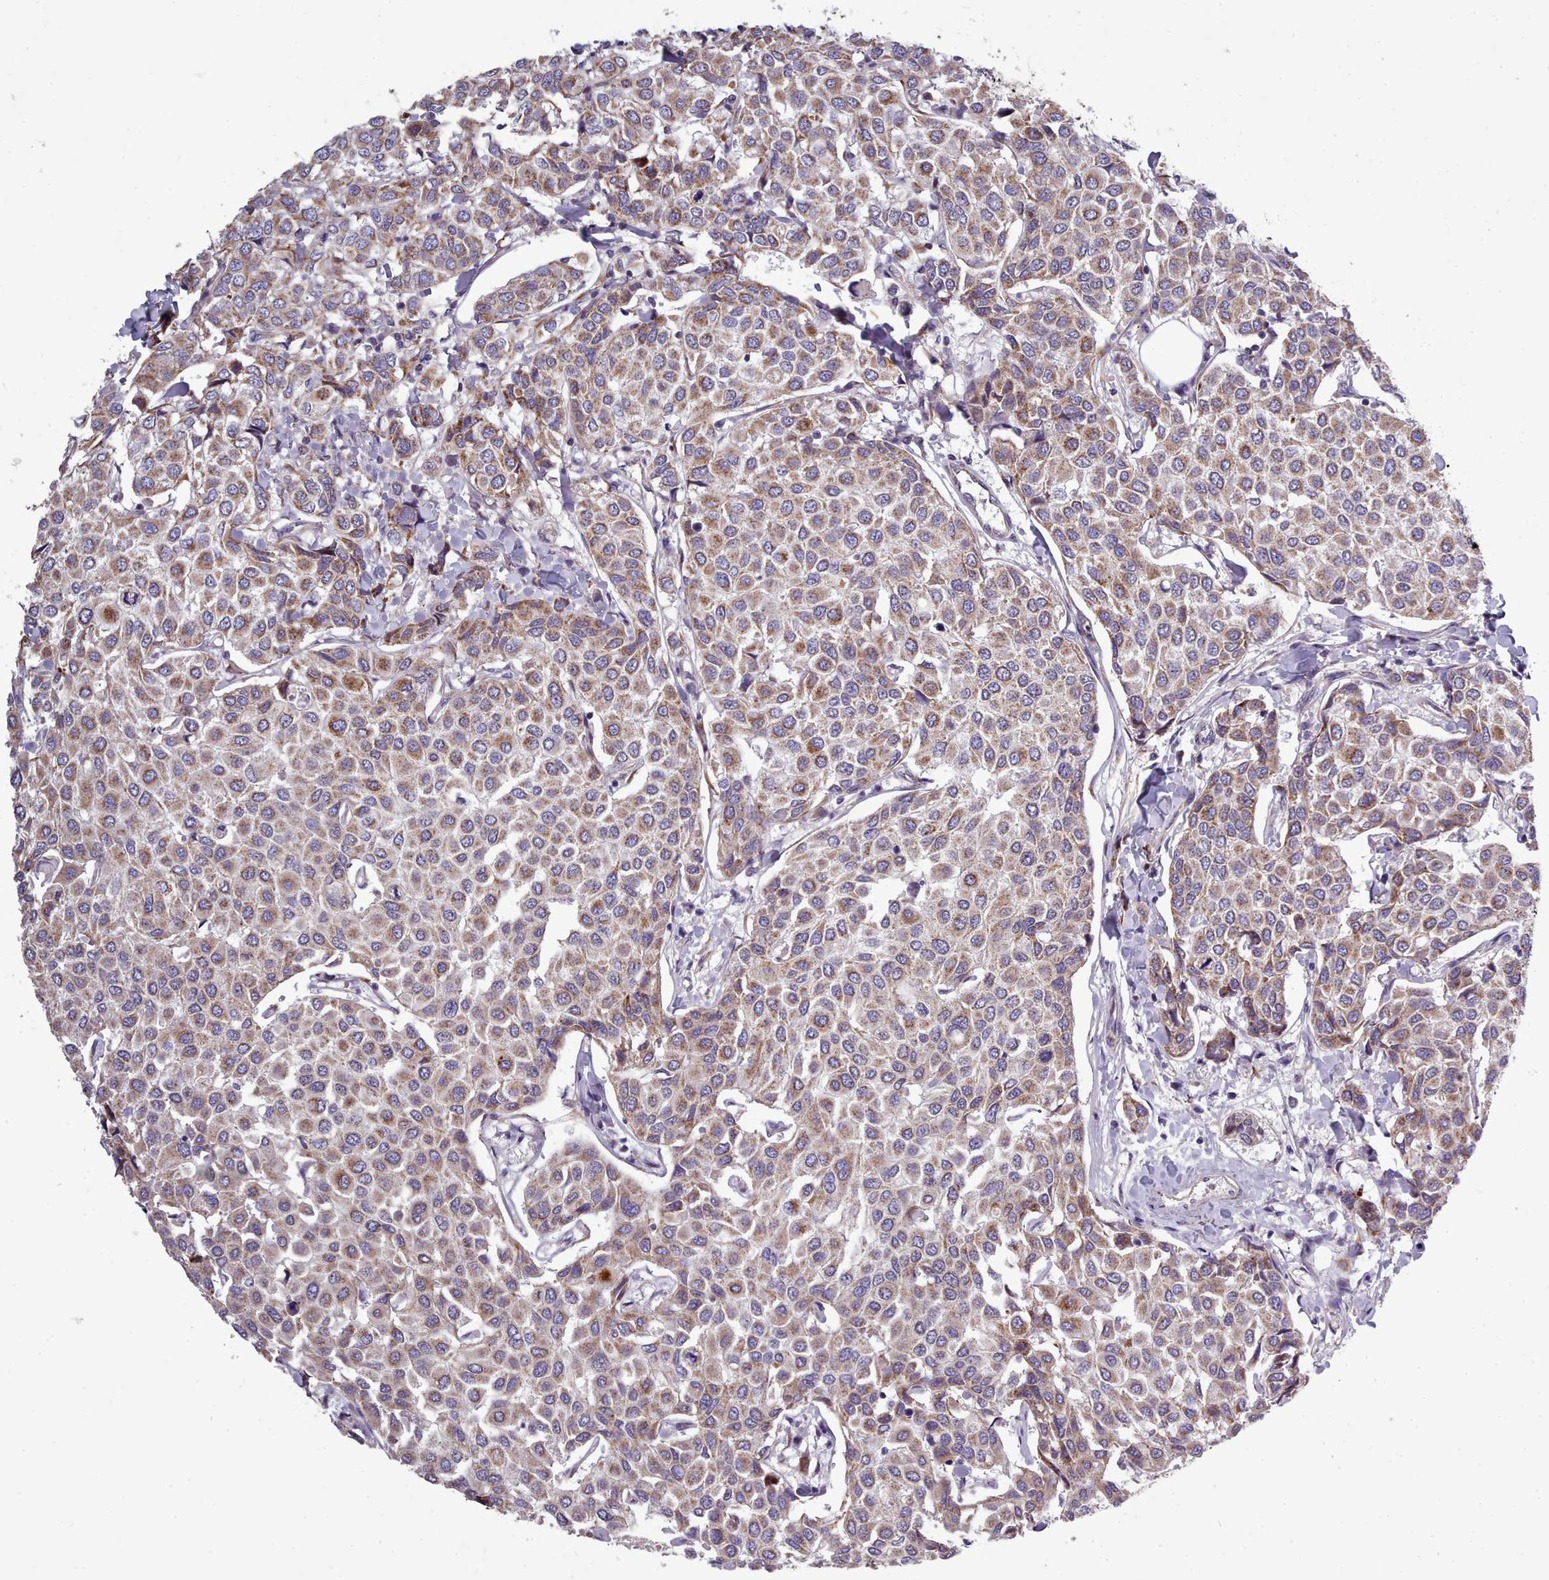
{"staining": {"intensity": "moderate", "quantity": ">75%", "location": "cytoplasmic/membranous"}, "tissue": "breast cancer", "cell_type": "Tumor cells", "image_type": "cancer", "snomed": [{"axis": "morphology", "description": "Duct carcinoma"}, {"axis": "topography", "description": "Breast"}], "caption": "DAB (3,3'-diaminobenzidine) immunohistochemical staining of breast cancer exhibits moderate cytoplasmic/membranous protein positivity in approximately >75% of tumor cells.", "gene": "FKBP10", "patient": {"sex": "female", "age": 55}}